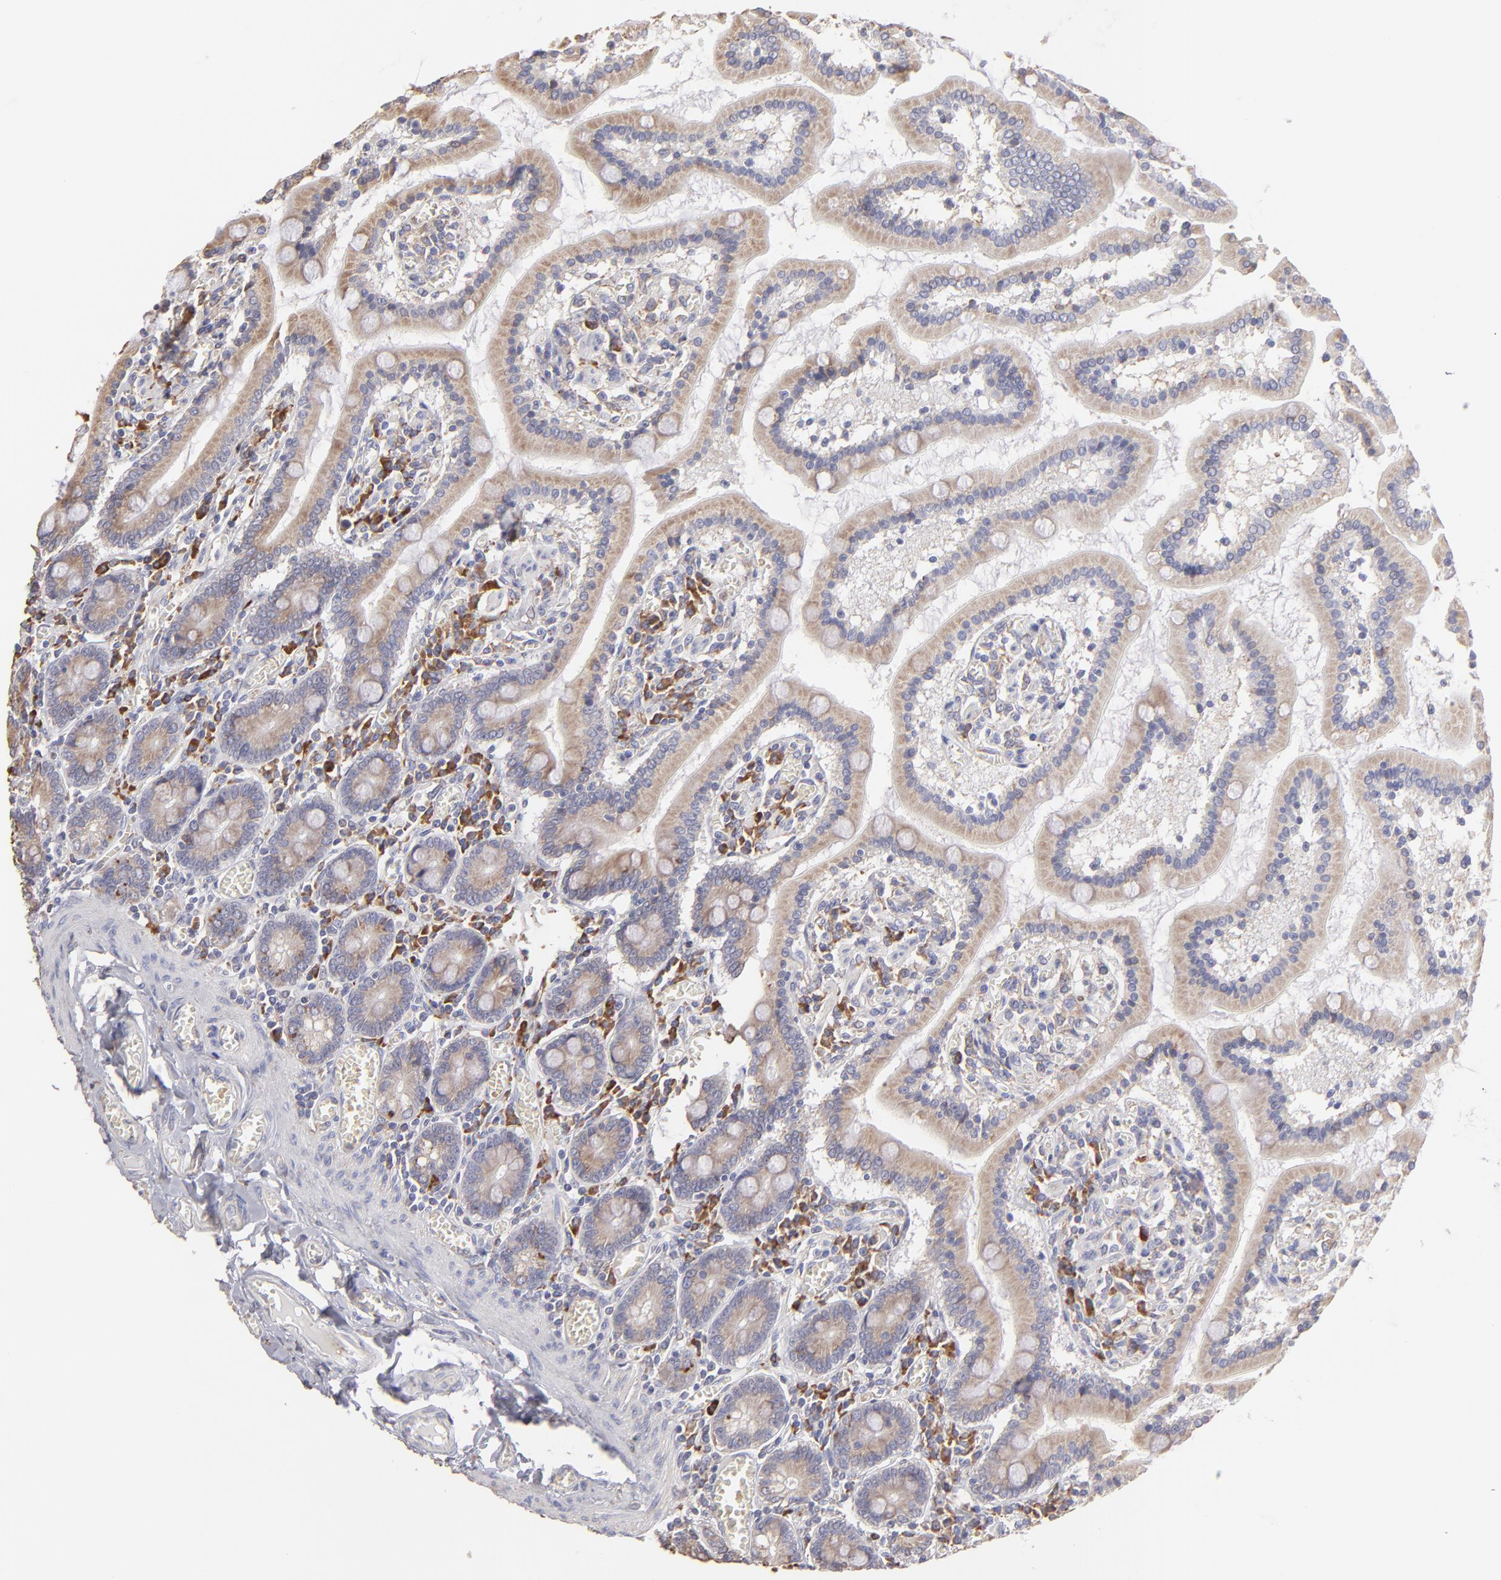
{"staining": {"intensity": "weak", "quantity": ">75%", "location": "cytoplasmic/membranous"}, "tissue": "small intestine", "cell_type": "Glandular cells", "image_type": "normal", "snomed": [{"axis": "morphology", "description": "Normal tissue, NOS"}, {"axis": "topography", "description": "Small intestine"}], "caption": "Immunohistochemical staining of normal small intestine displays weak cytoplasmic/membranous protein staining in about >75% of glandular cells. (DAB (3,3'-diaminobenzidine) IHC, brown staining for protein, blue staining for nuclei).", "gene": "CALR", "patient": {"sex": "male", "age": 59}}